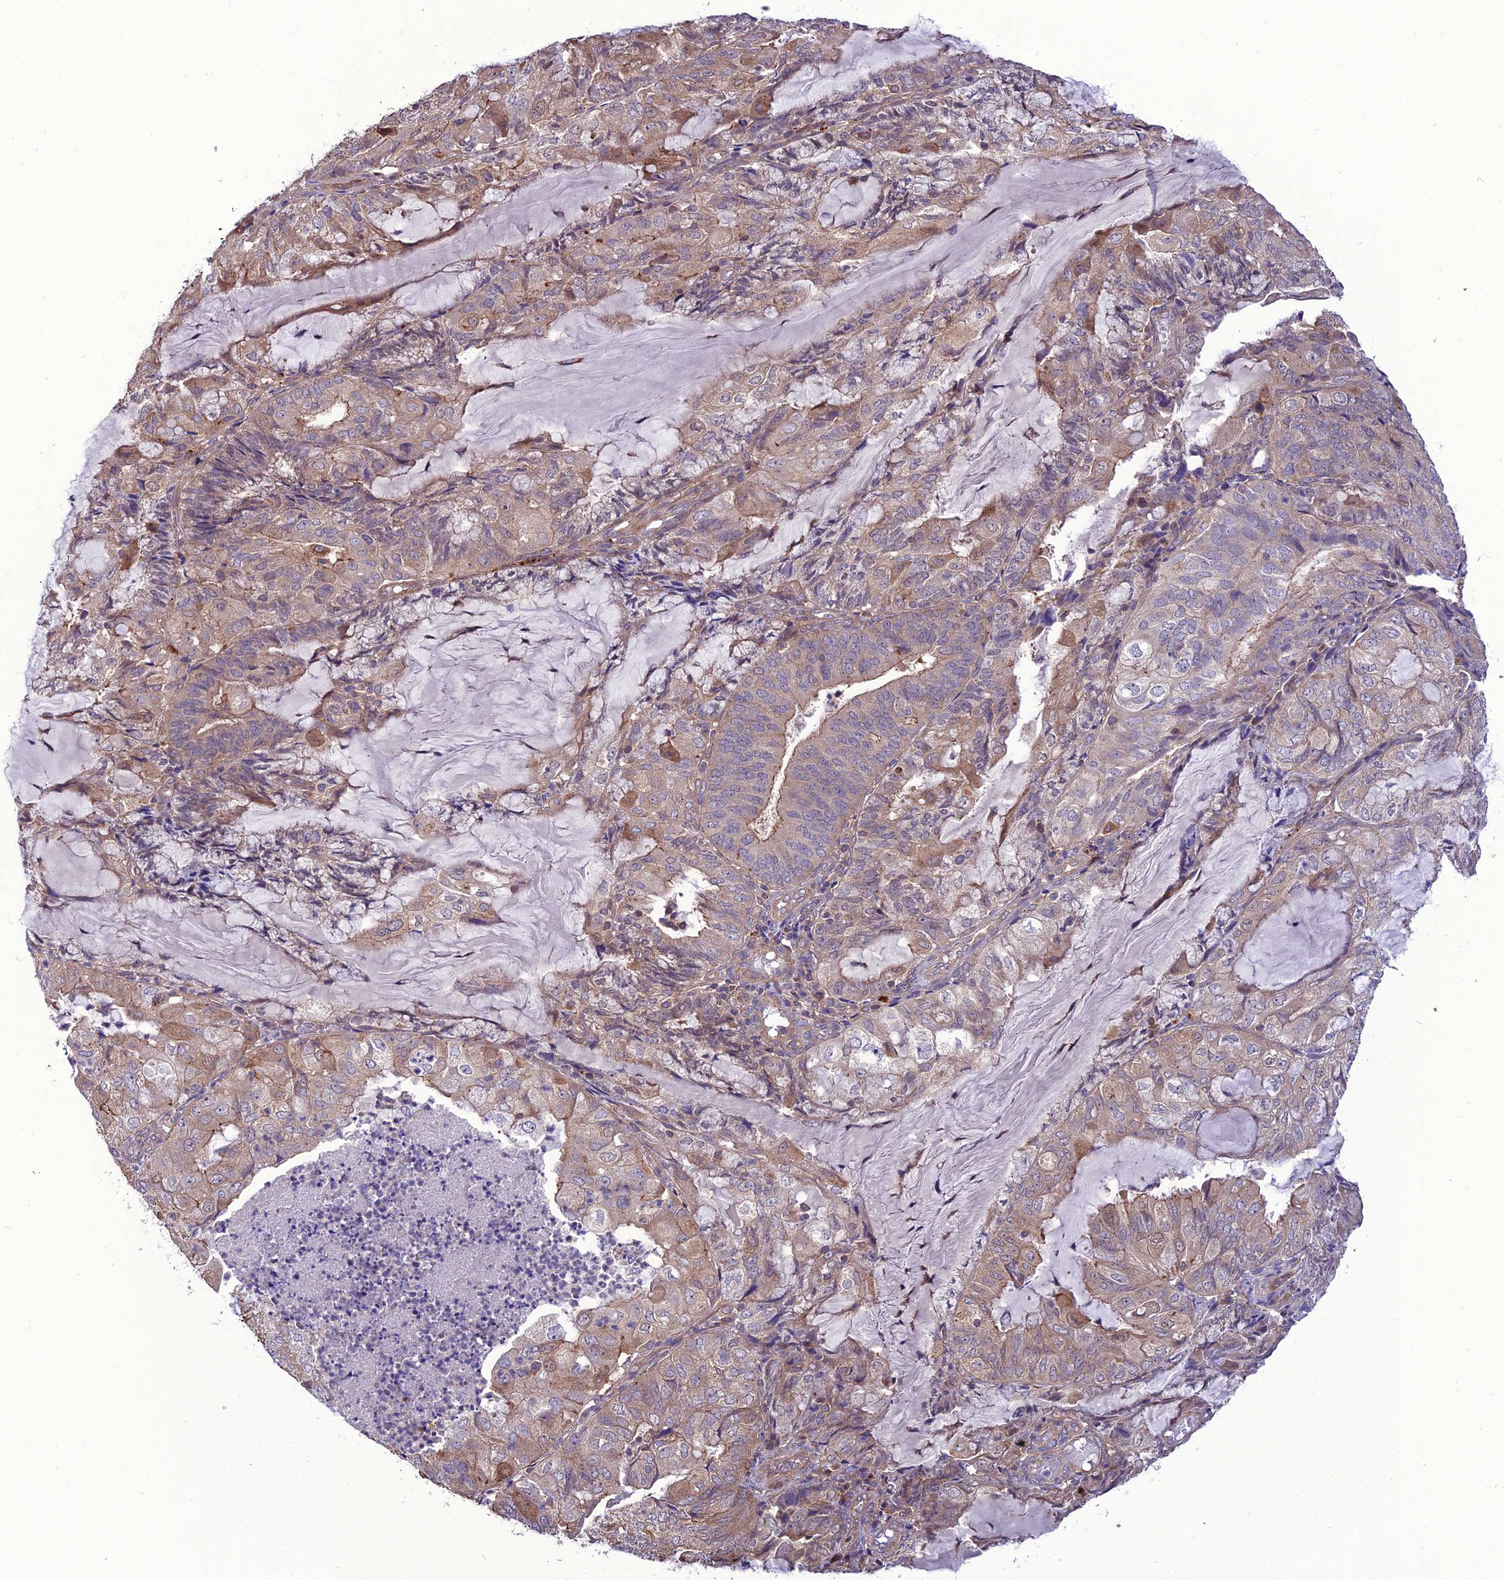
{"staining": {"intensity": "weak", "quantity": ">75%", "location": "cytoplasmic/membranous"}, "tissue": "endometrial cancer", "cell_type": "Tumor cells", "image_type": "cancer", "snomed": [{"axis": "morphology", "description": "Adenocarcinoma, NOS"}, {"axis": "topography", "description": "Endometrium"}], "caption": "IHC of adenocarcinoma (endometrial) demonstrates low levels of weak cytoplasmic/membranous expression in approximately >75% of tumor cells.", "gene": "PPIL3", "patient": {"sex": "female", "age": 81}}